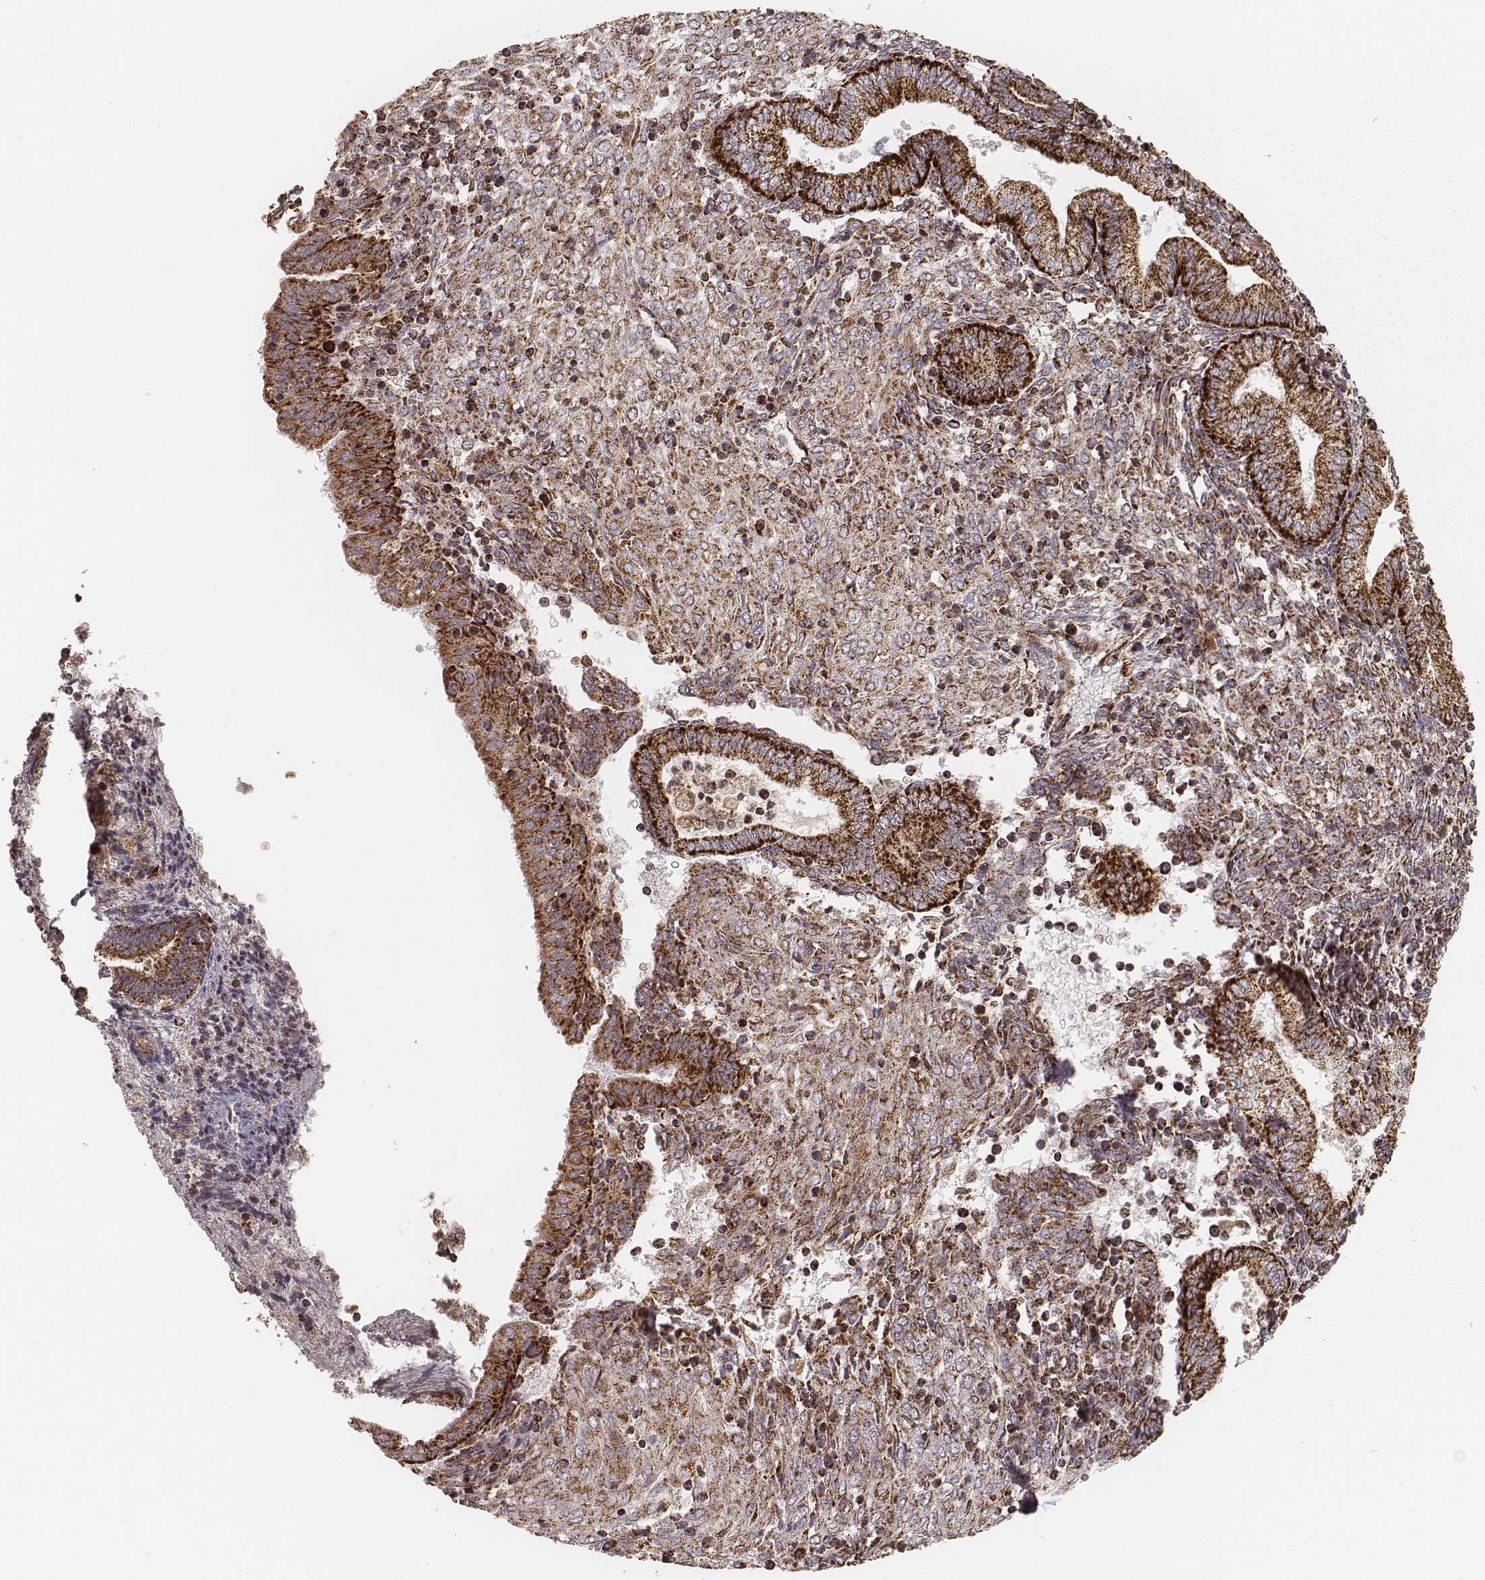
{"staining": {"intensity": "moderate", "quantity": "25%-75%", "location": "cytoplasmic/membranous"}, "tissue": "endometrium", "cell_type": "Cells in endometrial stroma", "image_type": "normal", "snomed": [{"axis": "morphology", "description": "Normal tissue, NOS"}, {"axis": "topography", "description": "Endometrium"}], "caption": "Immunohistochemical staining of normal endometrium demonstrates medium levels of moderate cytoplasmic/membranous staining in about 25%-75% of cells in endometrial stroma.", "gene": "CS", "patient": {"sex": "female", "age": 42}}